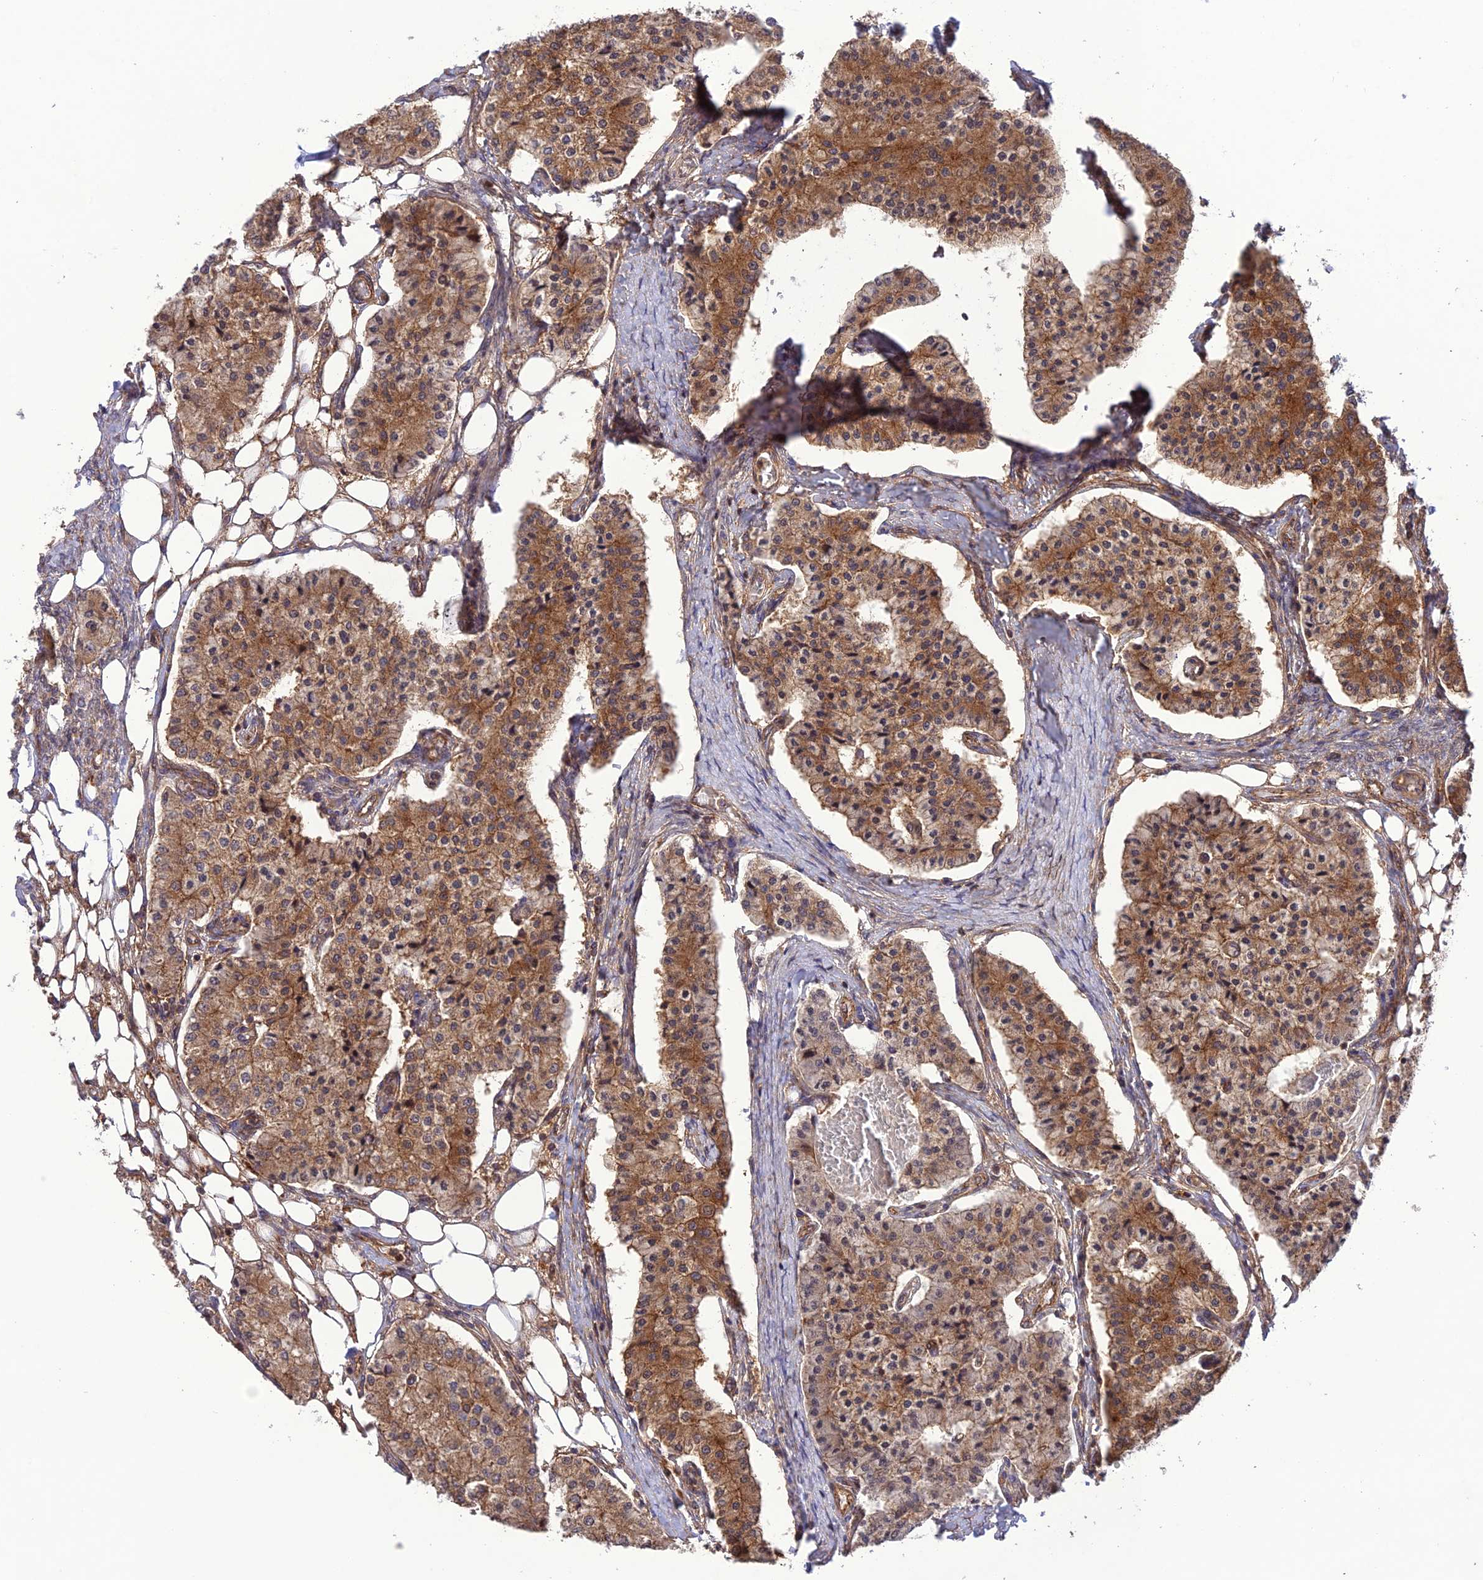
{"staining": {"intensity": "moderate", "quantity": ">75%", "location": "cytoplasmic/membranous"}, "tissue": "carcinoid", "cell_type": "Tumor cells", "image_type": "cancer", "snomed": [{"axis": "morphology", "description": "Carcinoid, malignant, NOS"}, {"axis": "topography", "description": "Colon"}], "caption": "This is a histology image of immunohistochemistry (IHC) staining of carcinoid, which shows moderate expression in the cytoplasmic/membranous of tumor cells.", "gene": "FCHSD1", "patient": {"sex": "female", "age": 52}}